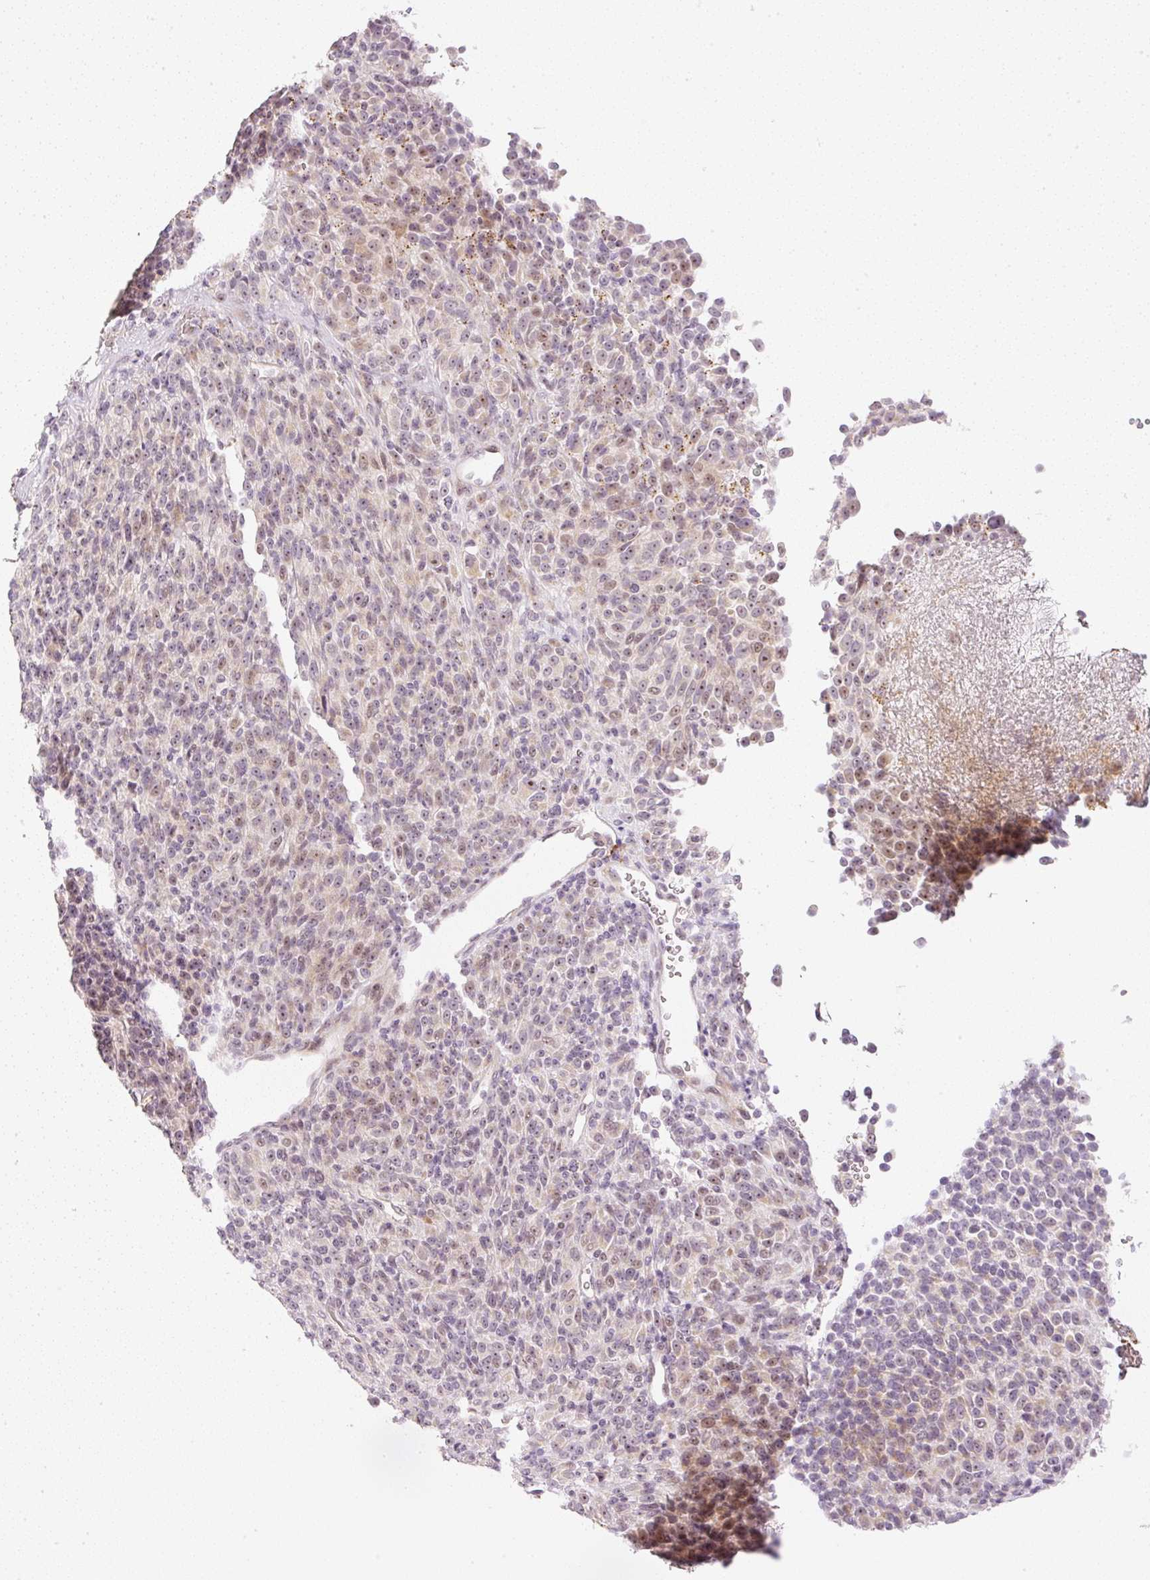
{"staining": {"intensity": "weak", "quantity": ">75%", "location": "cytoplasmic/membranous,nuclear"}, "tissue": "melanoma", "cell_type": "Tumor cells", "image_type": "cancer", "snomed": [{"axis": "morphology", "description": "Malignant melanoma, Metastatic site"}, {"axis": "topography", "description": "Brain"}], "caption": "Melanoma stained for a protein displays weak cytoplasmic/membranous and nuclear positivity in tumor cells. (DAB (3,3'-diaminobenzidine) IHC with brightfield microscopy, high magnification).", "gene": "AAR2", "patient": {"sex": "female", "age": 56}}